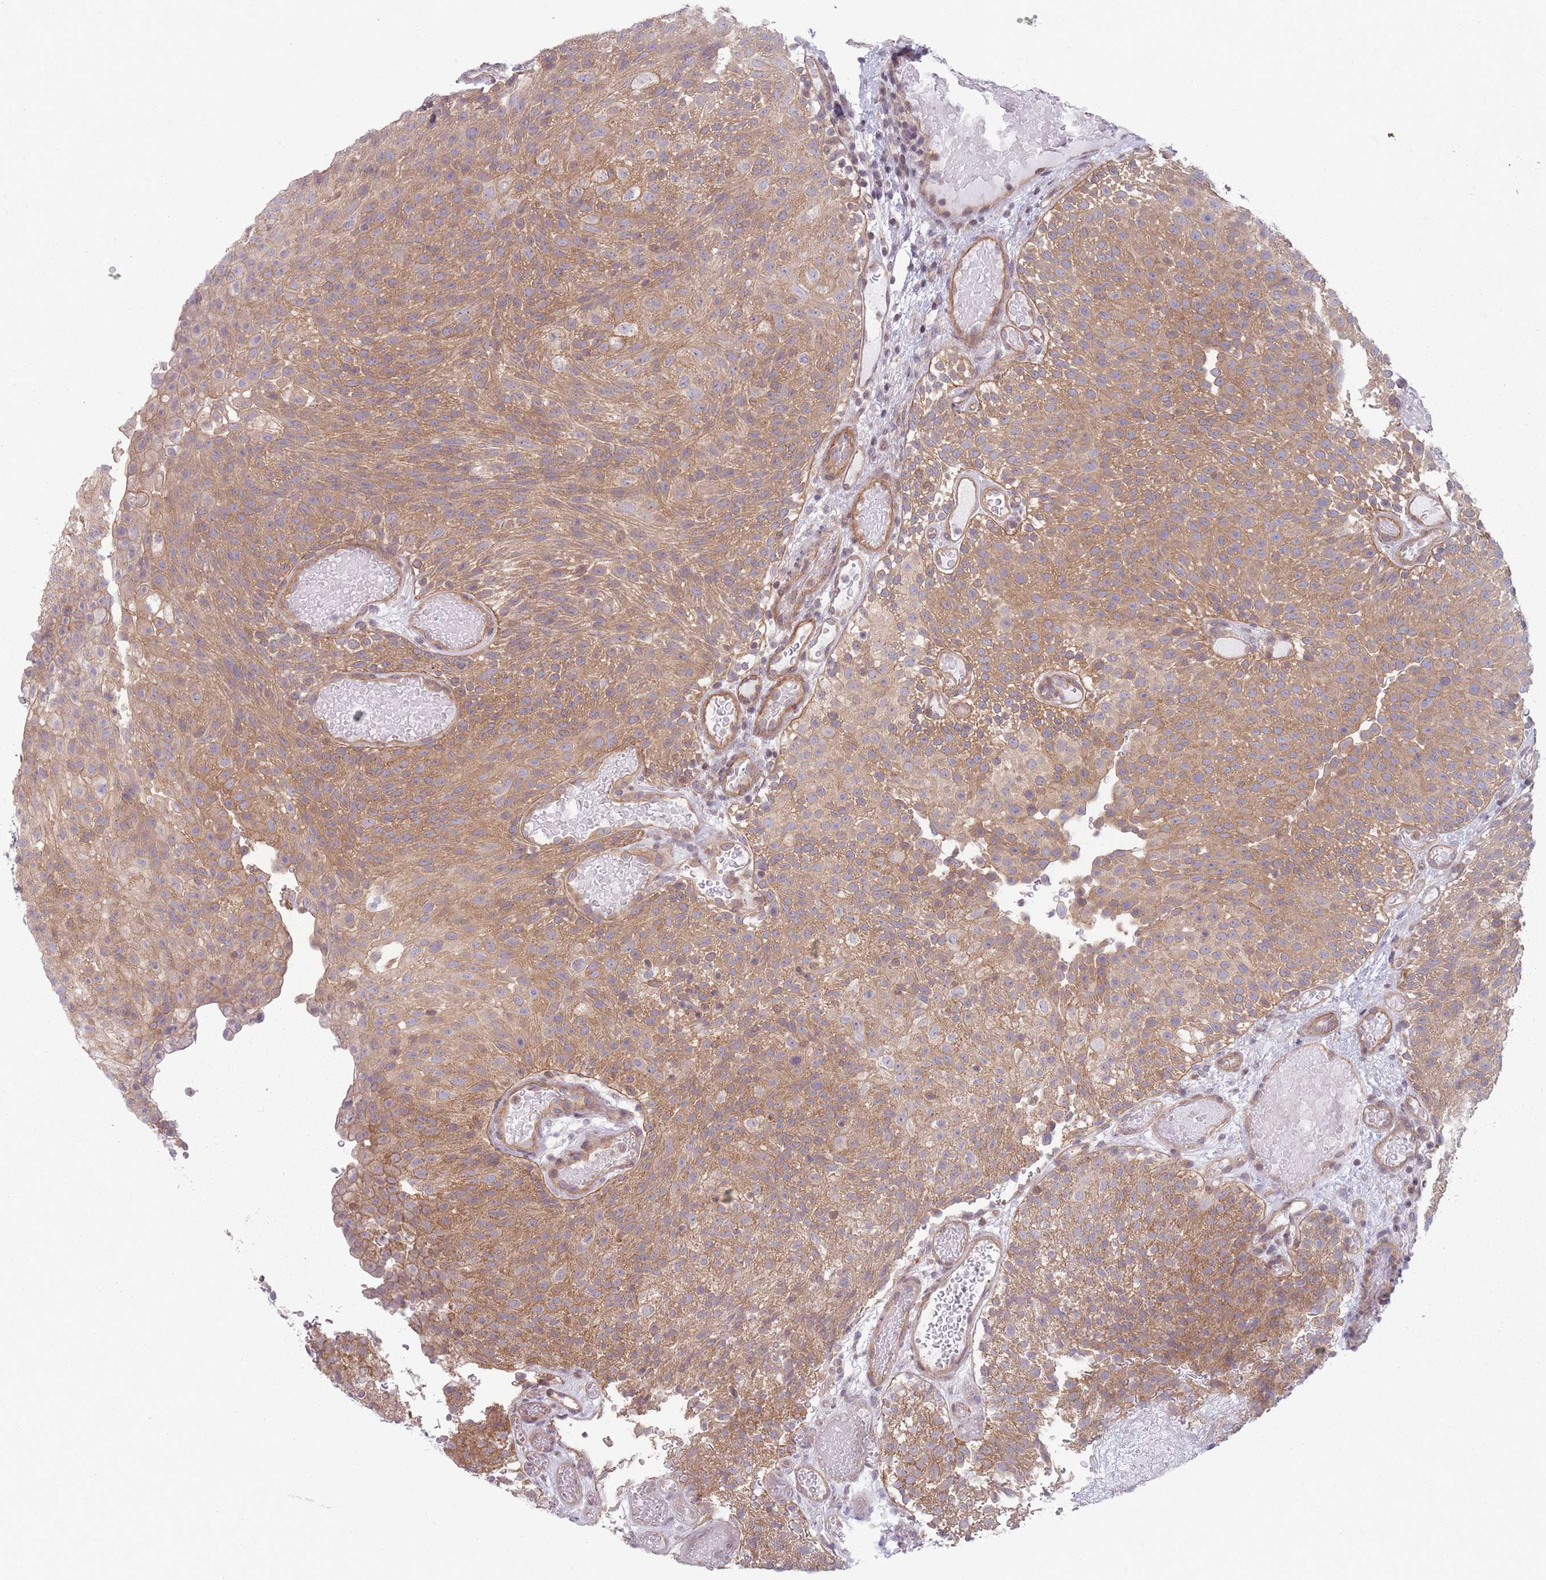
{"staining": {"intensity": "moderate", "quantity": ">75%", "location": "cytoplasmic/membranous"}, "tissue": "urothelial cancer", "cell_type": "Tumor cells", "image_type": "cancer", "snomed": [{"axis": "morphology", "description": "Urothelial carcinoma, Low grade"}, {"axis": "topography", "description": "Urinary bladder"}], "caption": "Moderate cytoplasmic/membranous protein positivity is present in about >75% of tumor cells in urothelial cancer.", "gene": "VRK2", "patient": {"sex": "male", "age": 78}}